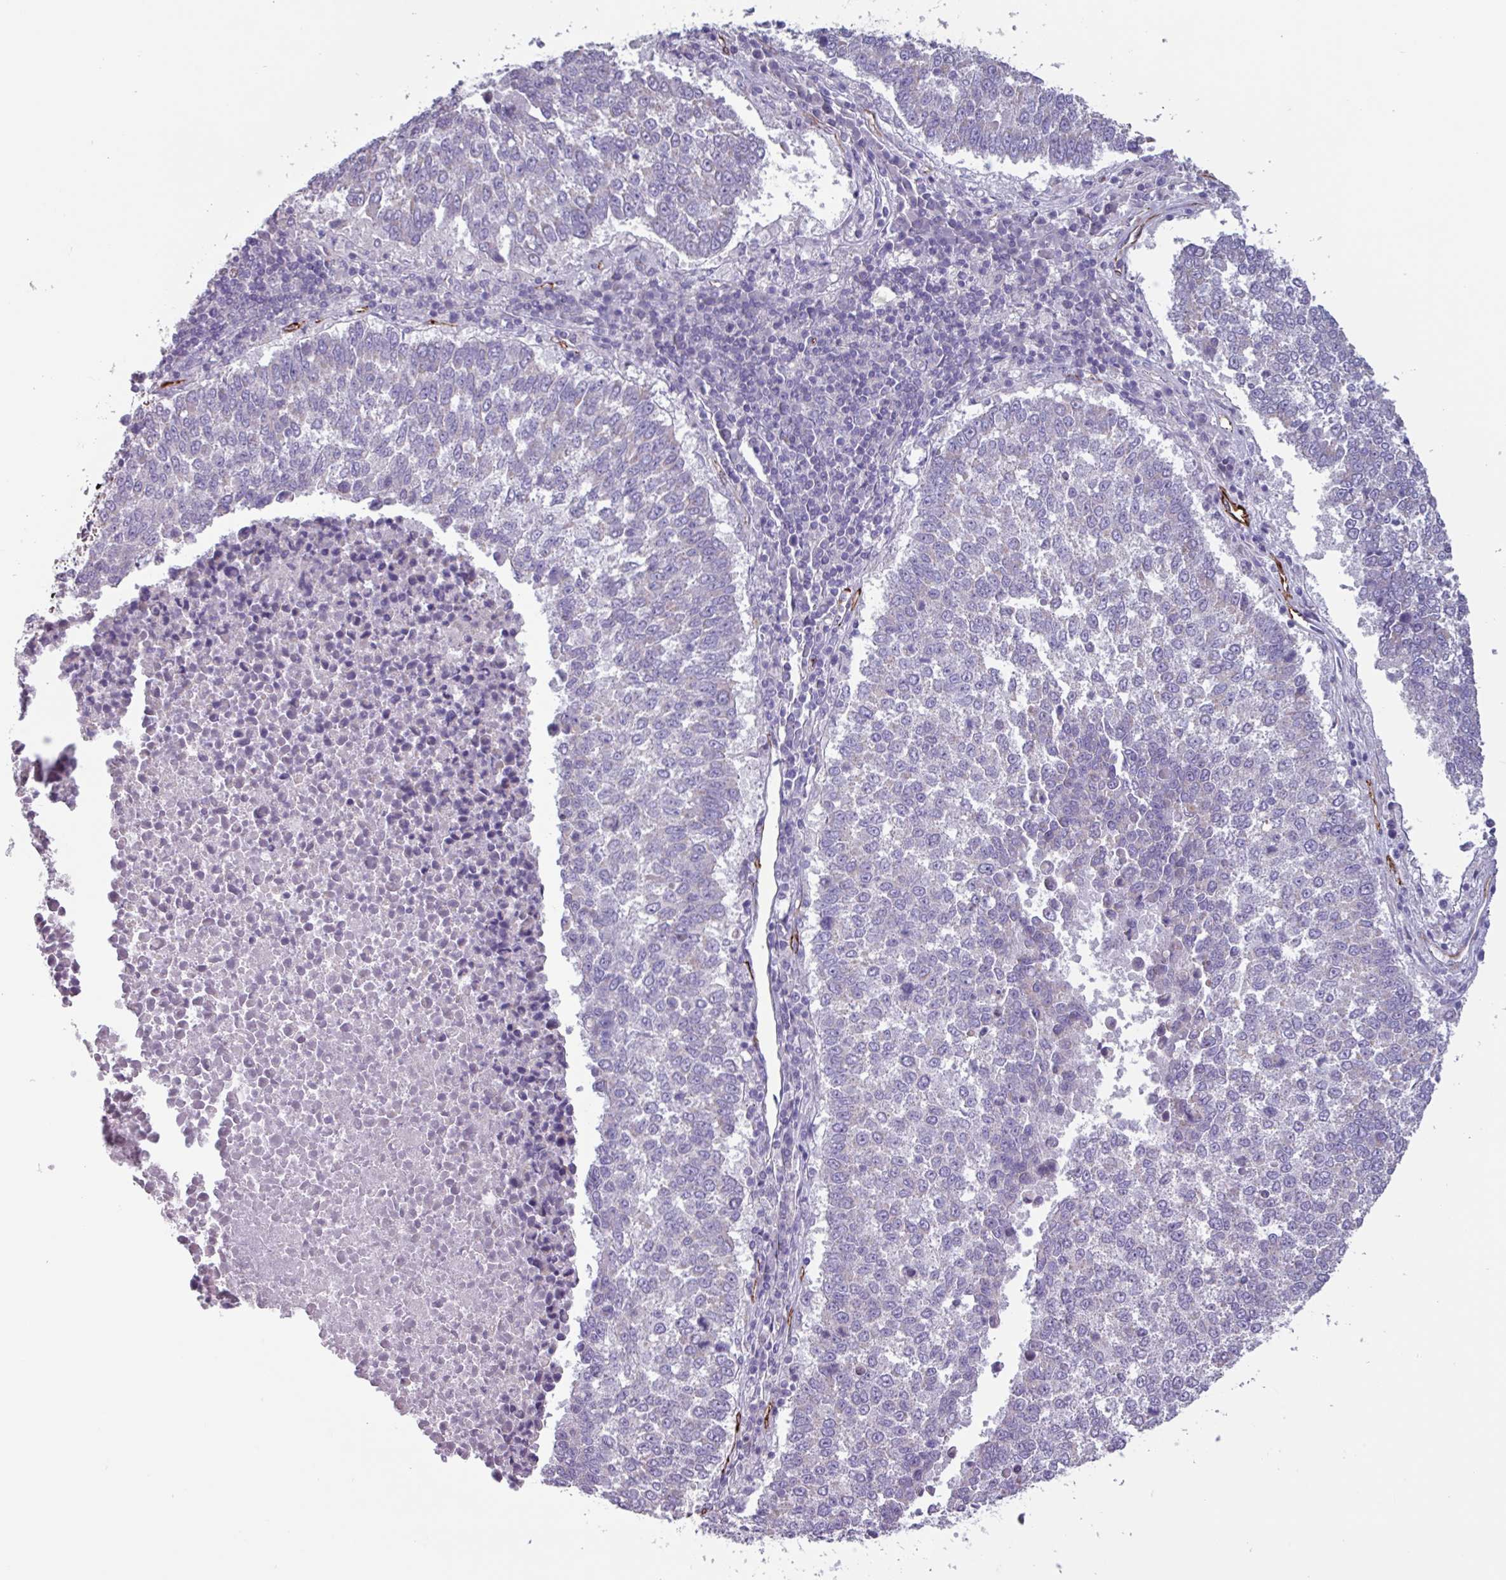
{"staining": {"intensity": "negative", "quantity": "none", "location": "none"}, "tissue": "lung cancer", "cell_type": "Tumor cells", "image_type": "cancer", "snomed": [{"axis": "morphology", "description": "Squamous cell carcinoma, NOS"}, {"axis": "topography", "description": "Lung"}], "caption": "Immunohistochemistry (IHC) micrograph of lung cancer (squamous cell carcinoma) stained for a protein (brown), which demonstrates no positivity in tumor cells. (IHC, brightfield microscopy, high magnification).", "gene": "BTD", "patient": {"sex": "male", "age": 73}}